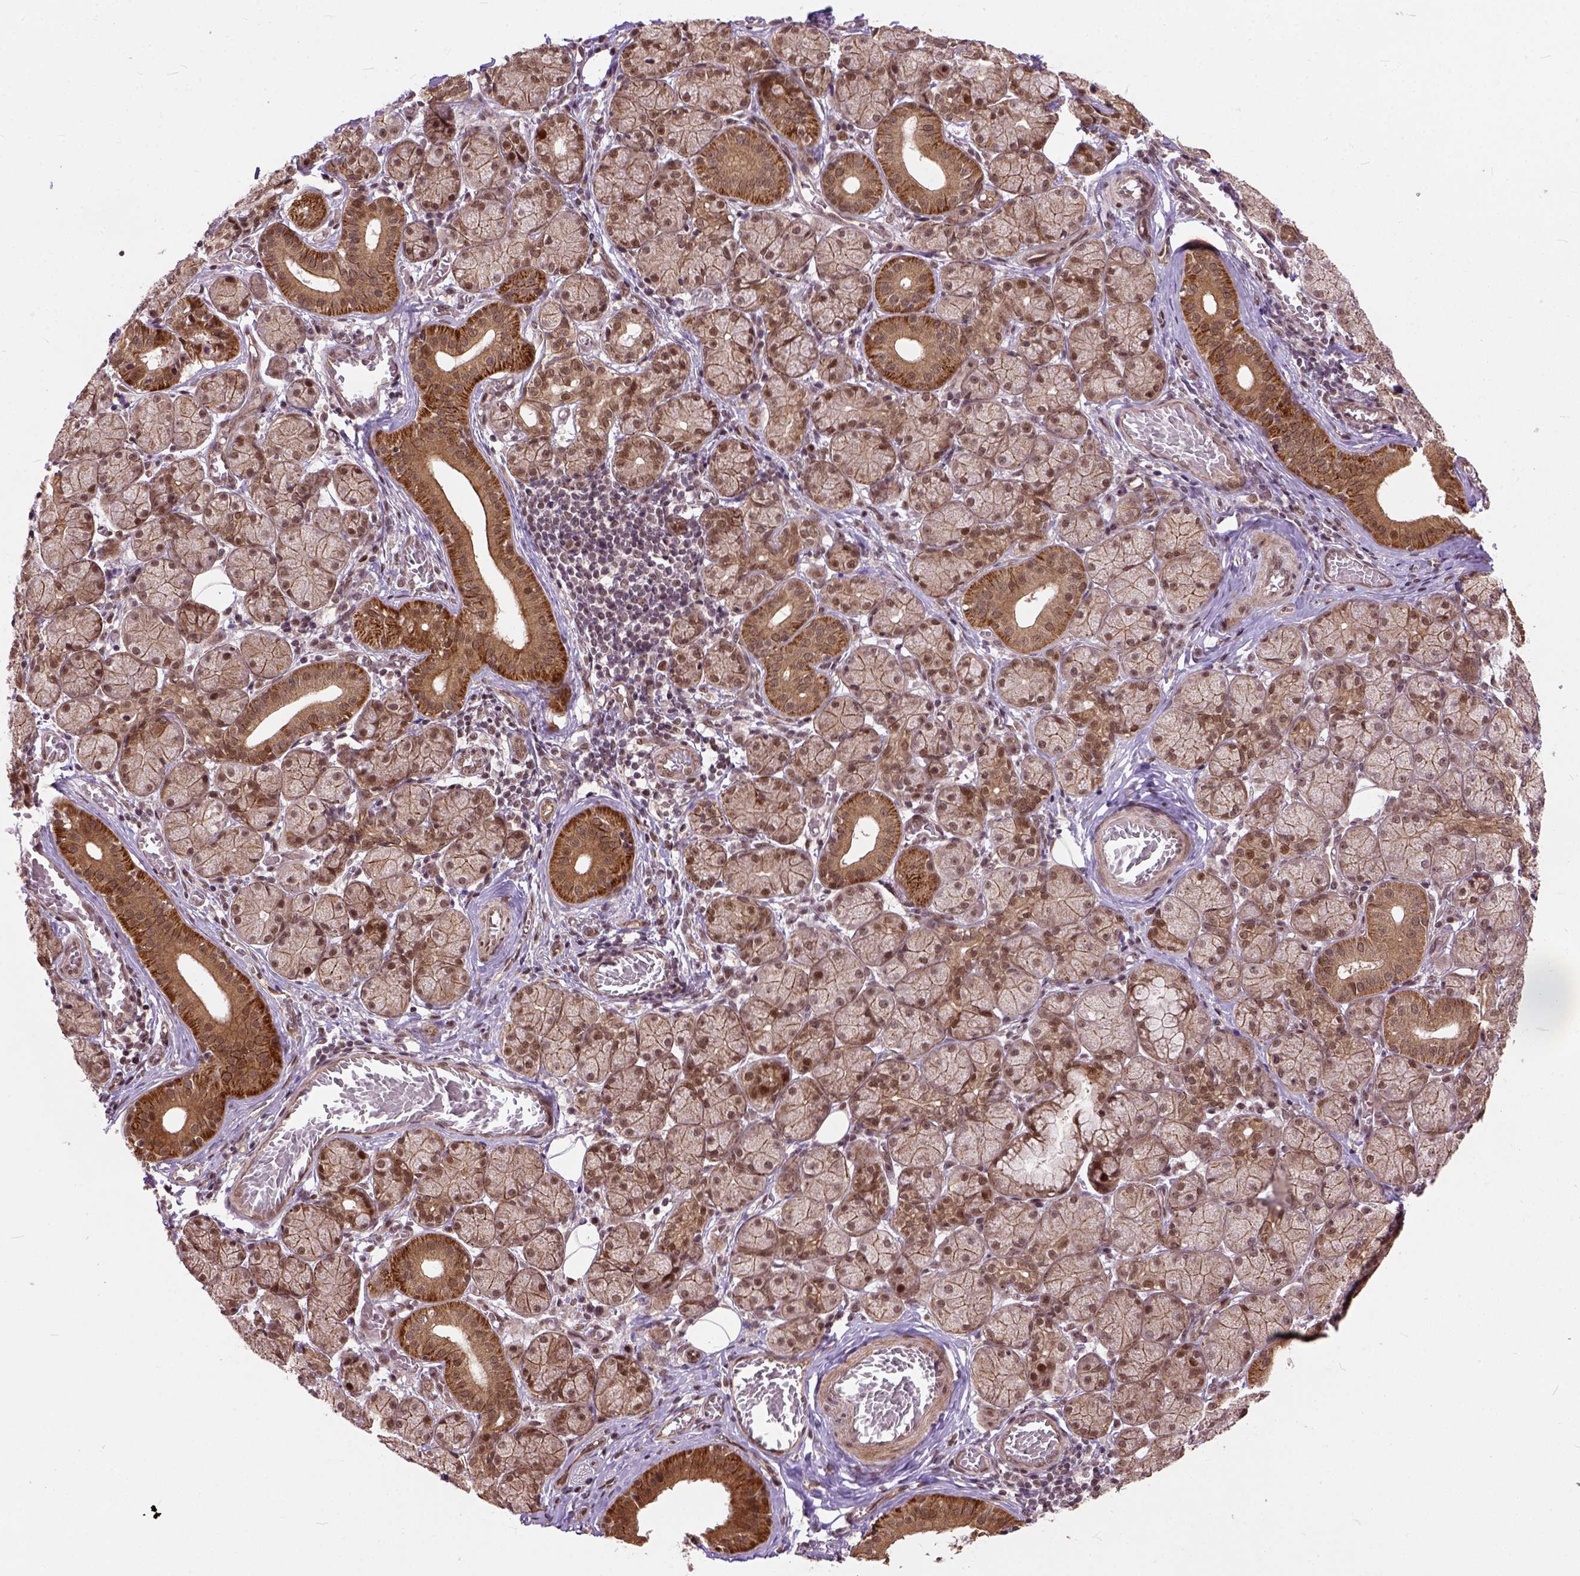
{"staining": {"intensity": "strong", "quantity": ">75%", "location": "cytoplasmic/membranous,nuclear"}, "tissue": "salivary gland", "cell_type": "Glandular cells", "image_type": "normal", "snomed": [{"axis": "morphology", "description": "Normal tissue, NOS"}, {"axis": "topography", "description": "Salivary gland"}, {"axis": "topography", "description": "Peripheral nerve tissue"}], "caption": "Salivary gland stained for a protein shows strong cytoplasmic/membranous,nuclear positivity in glandular cells. (DAB (3,3'-diaminobenzidine) IHC, brown staining for protein, blue staining for nuclei).", "gene": "ZNF630", "patient": {"sex": "female", "age": 24}}